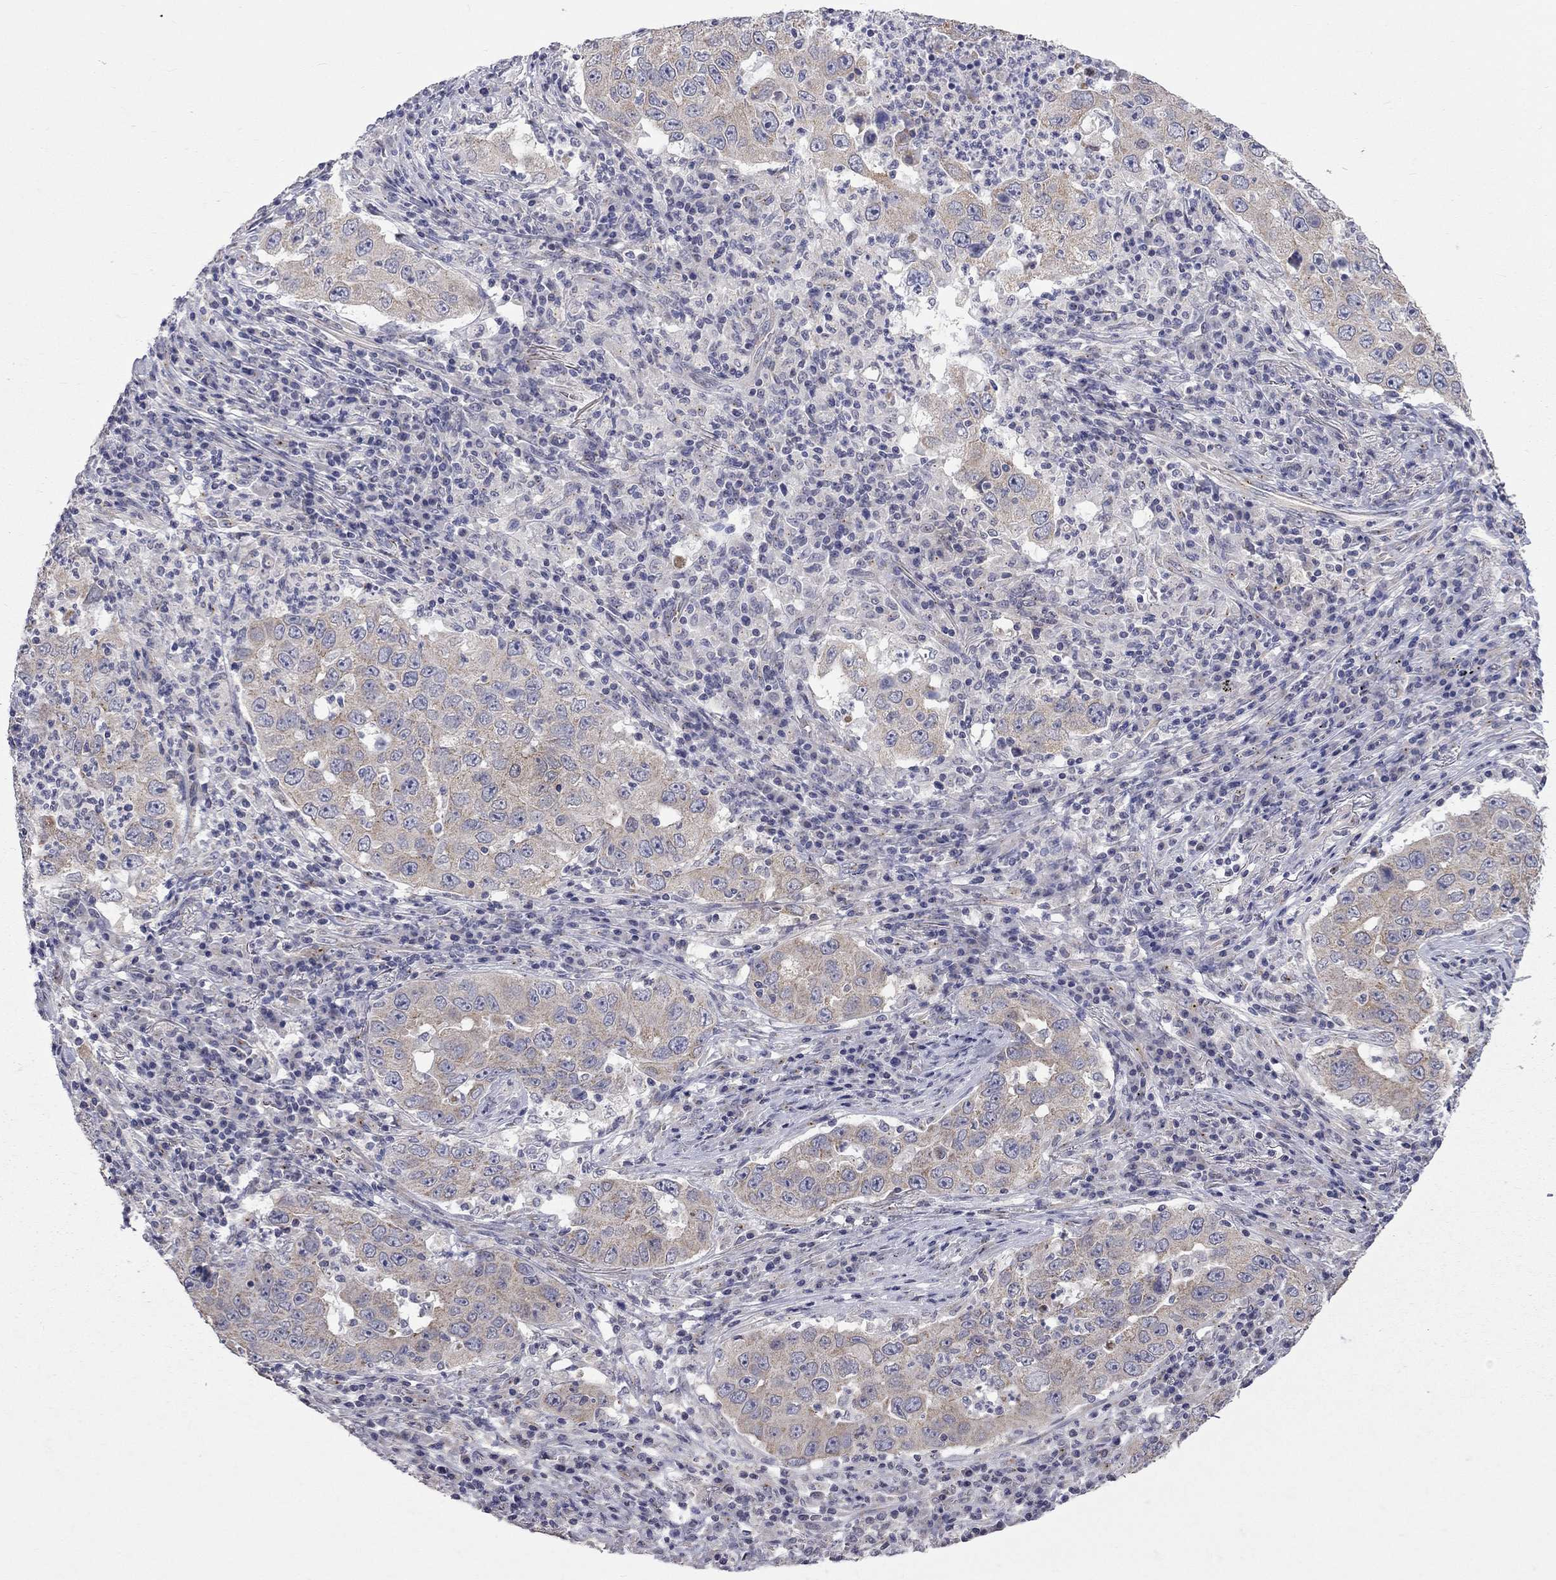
{"staining": {"intensity": "weak", "quantity": ">75%", "location": "cytoplasmic/membranous"}, "tissue": "lung cancer", "cell_type": "Tumor cells", "image_type": "cancer", "snomed": [{"axis": "morphology", "description": "Adenocarcinoma, NOS"}, {"axis": "topography", "description": "Lung"}], "caption": "Protein analysis of adenocarcinoma (lung) tissue demonstrates weak cytoplasmic/membranous positivity in approximately >75% of tumor cells.", "gene": "OPRK1", "patient": {"sex": "male", "age": 73}}